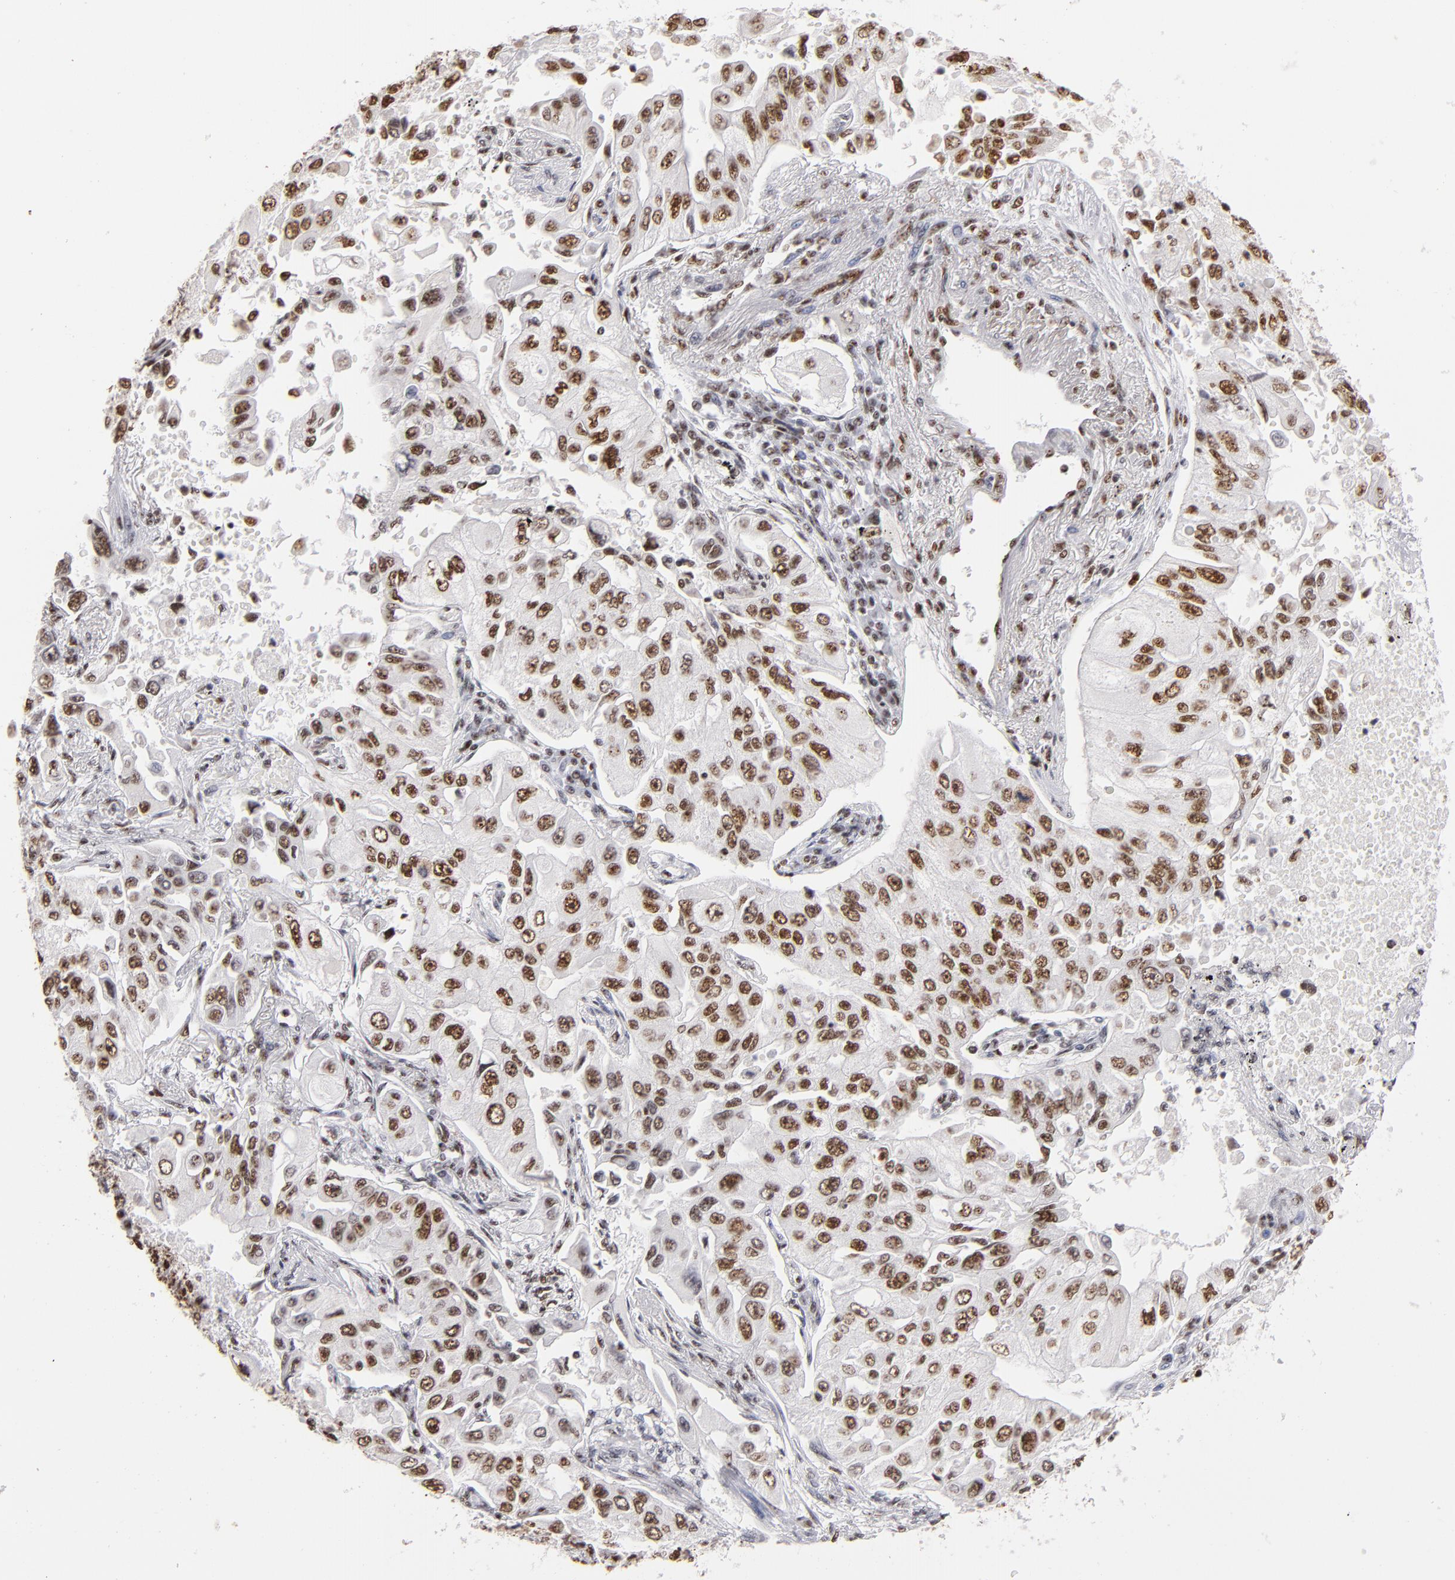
{"staining": {"intensity": "moderate", "quantity": ">75%", "location": "nuclear"}, "tissue": "lung cancer", "cell_type": "Tumor cells", "image_type": "cancer", "snomed": [{"axis": "morphology", "description": "Adenocarcinoma, NOS"}, {"axis": "topography", "description": "Lung"}], "caption": "Brown immunohistochemical staining in human lung cancer demonstrates moderate nuclear expression in about >75% of tumor cells. (DAB IHC, brown staining for protein, blue staining for nuclei).", "gene": "MRE11", "patient": {"sex": "male", "age": 84}}